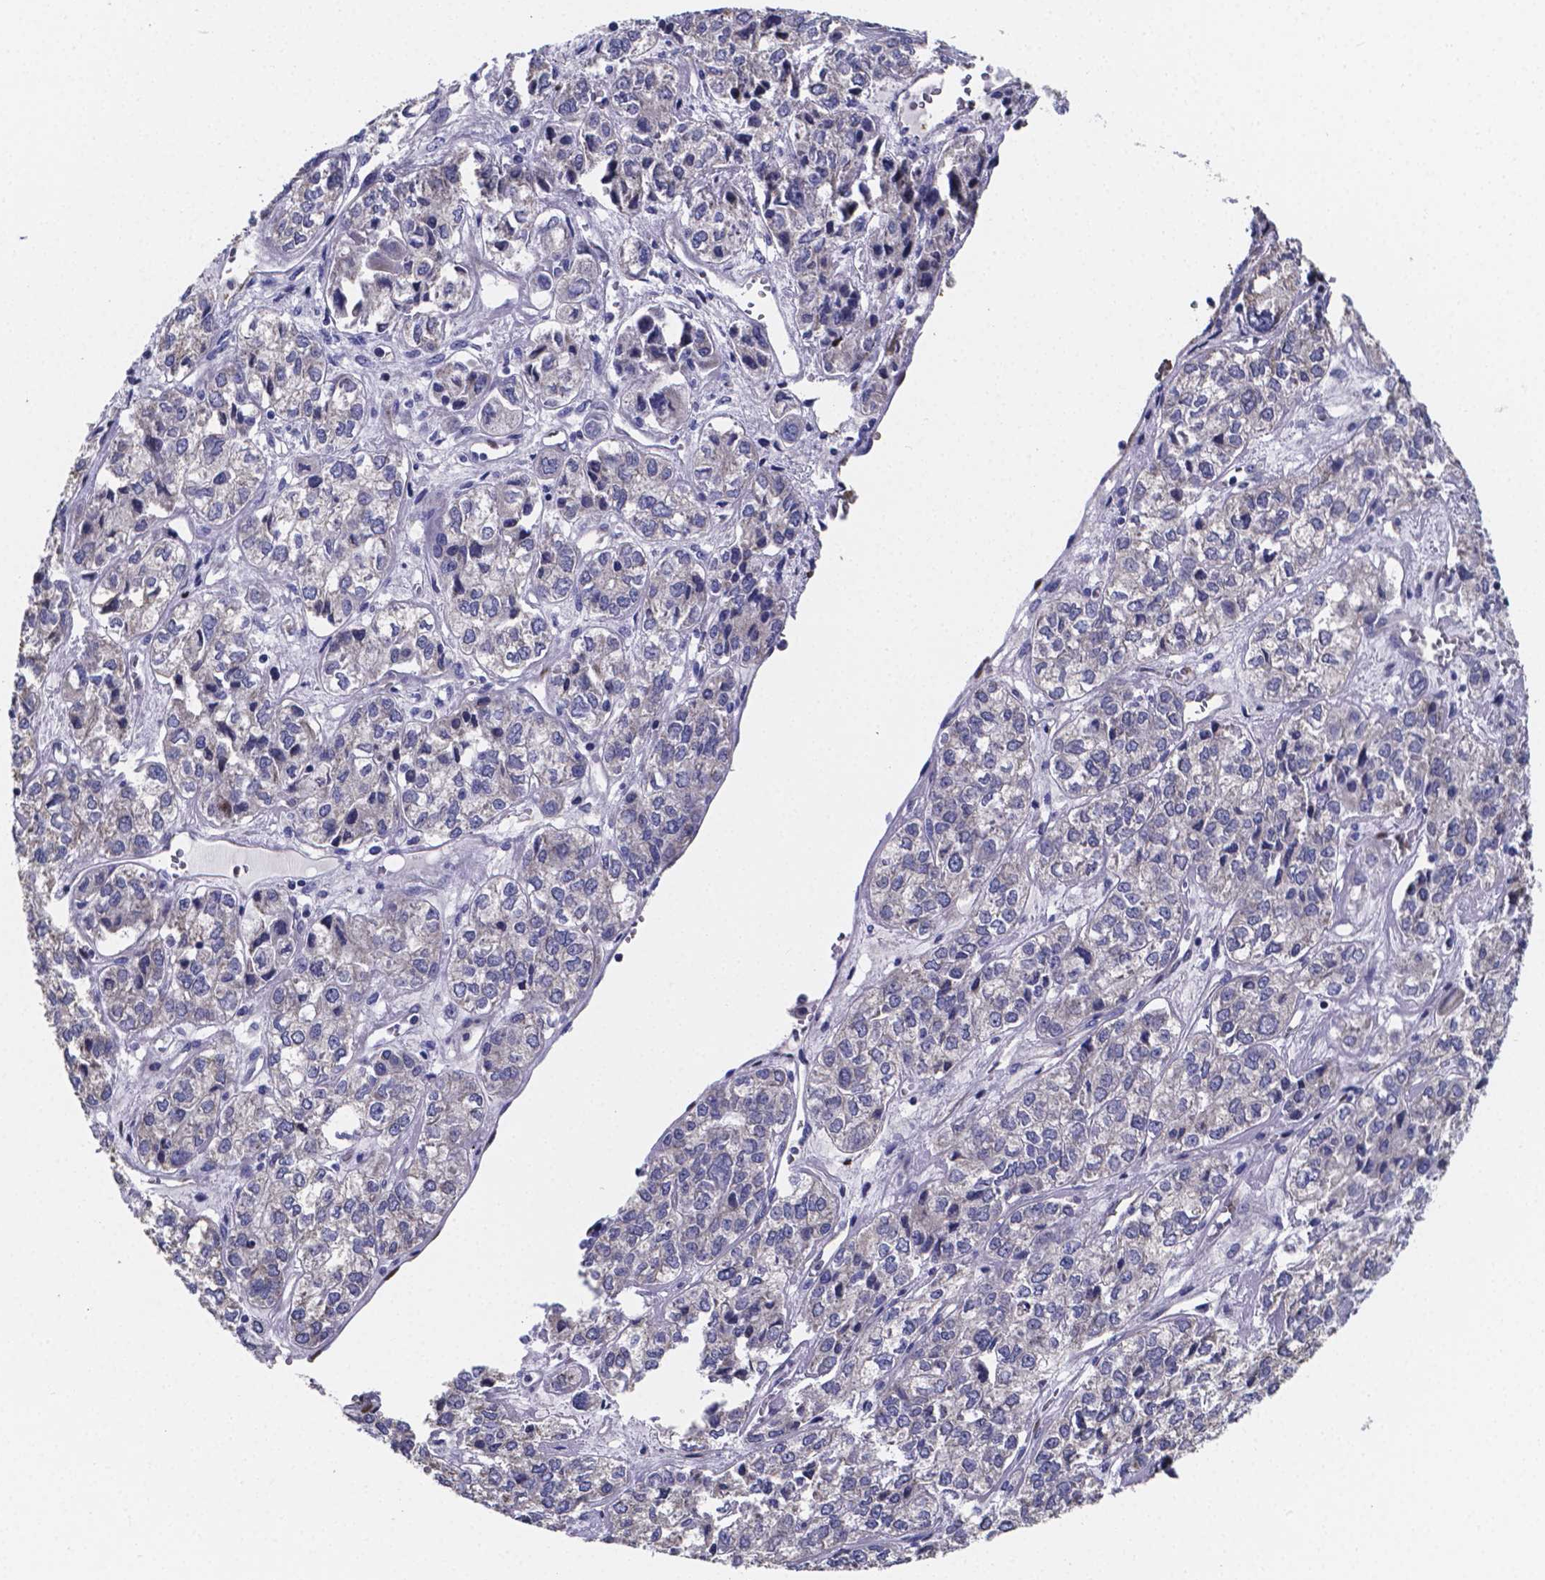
{"staining": {"intensity": "negative", "quantity": "none", "location": "none"}, "tissue": "ovarian cancer", "cell_type": "Tumor cells", "image_type": "cancer", "snomed": [{"axis": "morphology", "description": "Carcinoma, endometroid"}, {"axis": "topography", "description": "Ovary"}], "caption": "Ovarian cancer was stained to show a protein in brown. There is no significant positivity in tumor cells.", "gene": "SFRP4", "patient": {"sex": "female", "age": 64}}